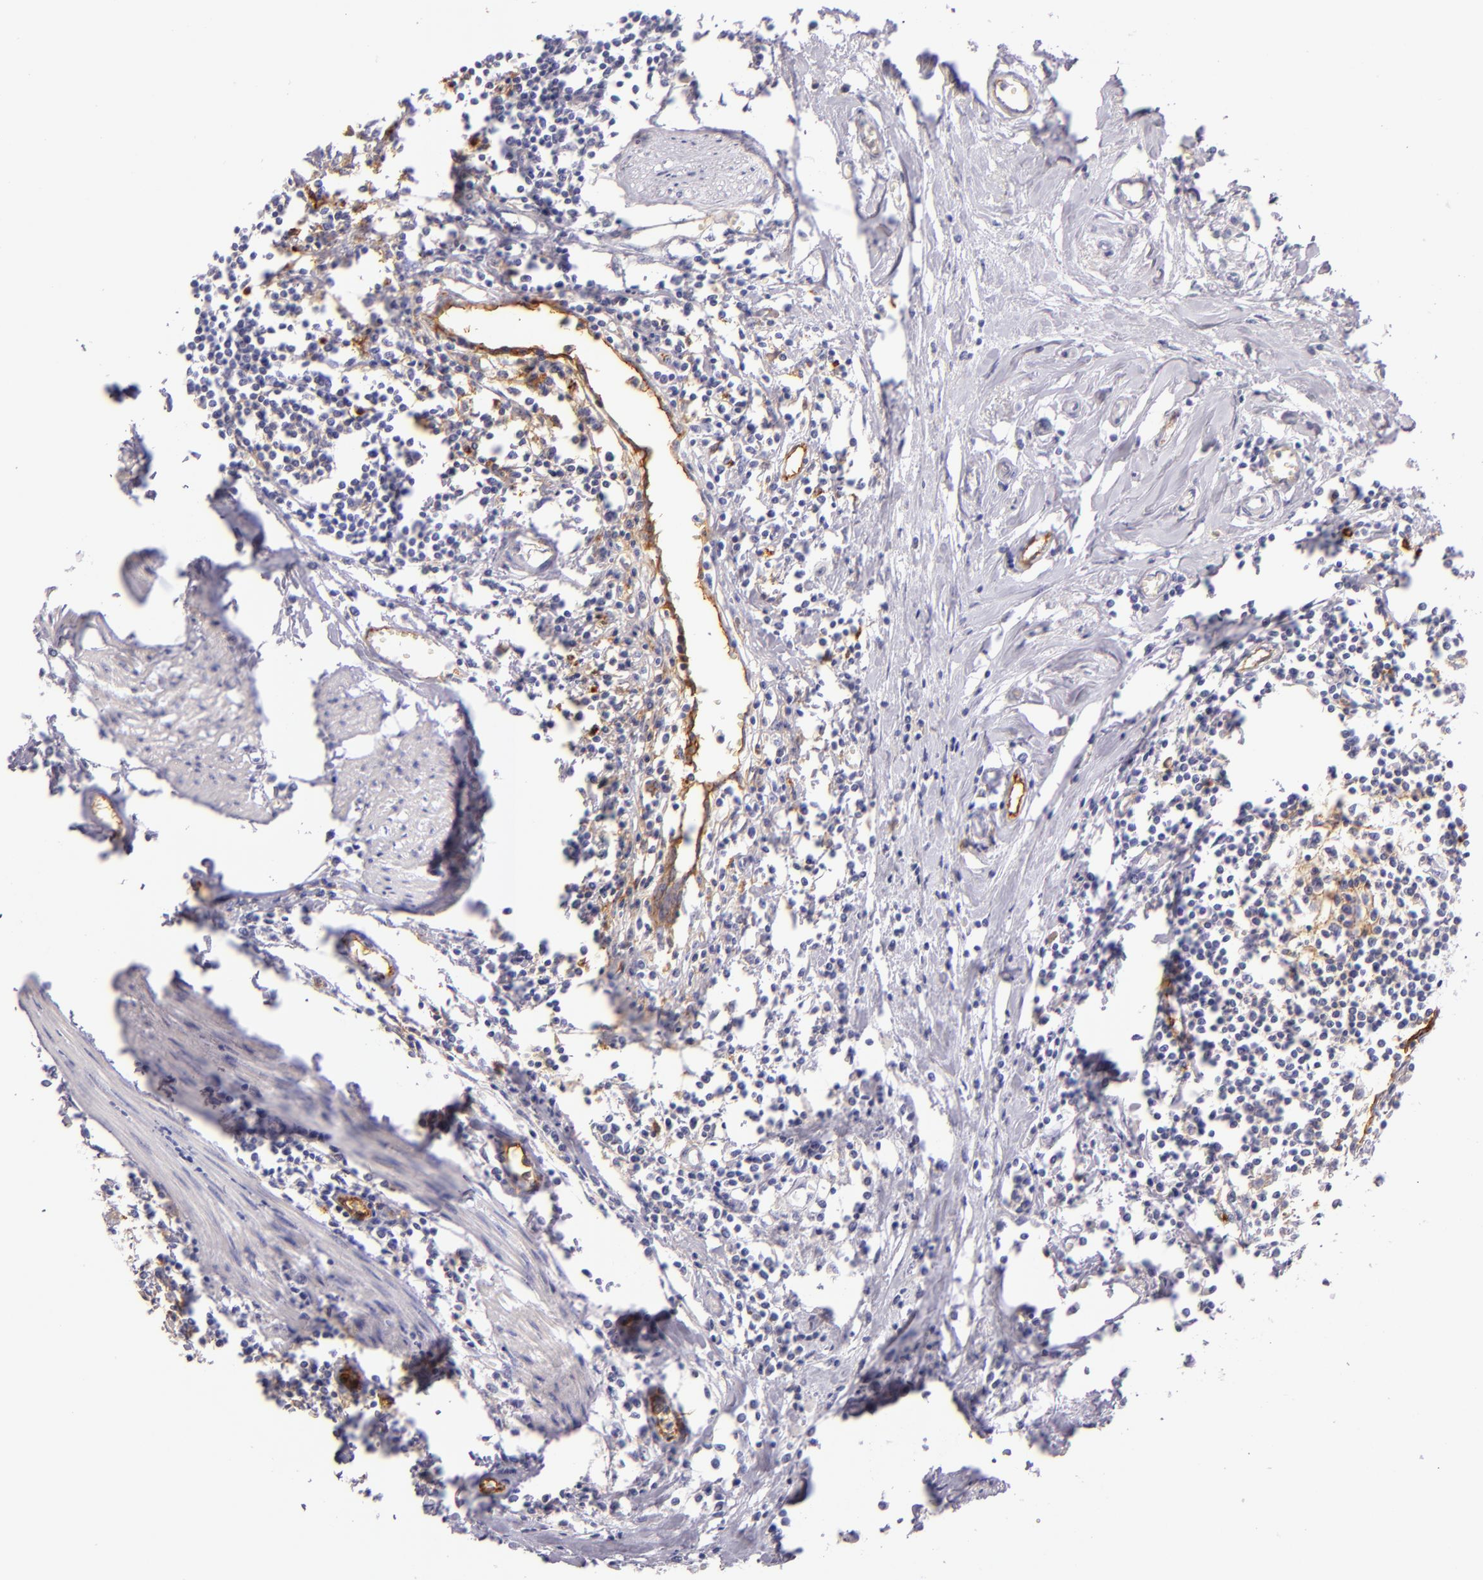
{"staining": {"intensity": "negative", "quantity": "none", "location": "none"}, "tissue": "urothelial cancer", "cell_type": "Tumor cells", "image_type": "cancer", "snomed": [{"axis": "morphology", "description": "Urothelial carcinoma, High grade"}, {"axis": "topography", "description": "Urinary bladder"}], "caption": "Histopathology image shows no significant protein positivity in tumor cells of urothelial carcinoma (high-grade). Nuclei are stained in blue.", "gene": "ICAM1", "patient": {"sex": "male", "age": 54}}